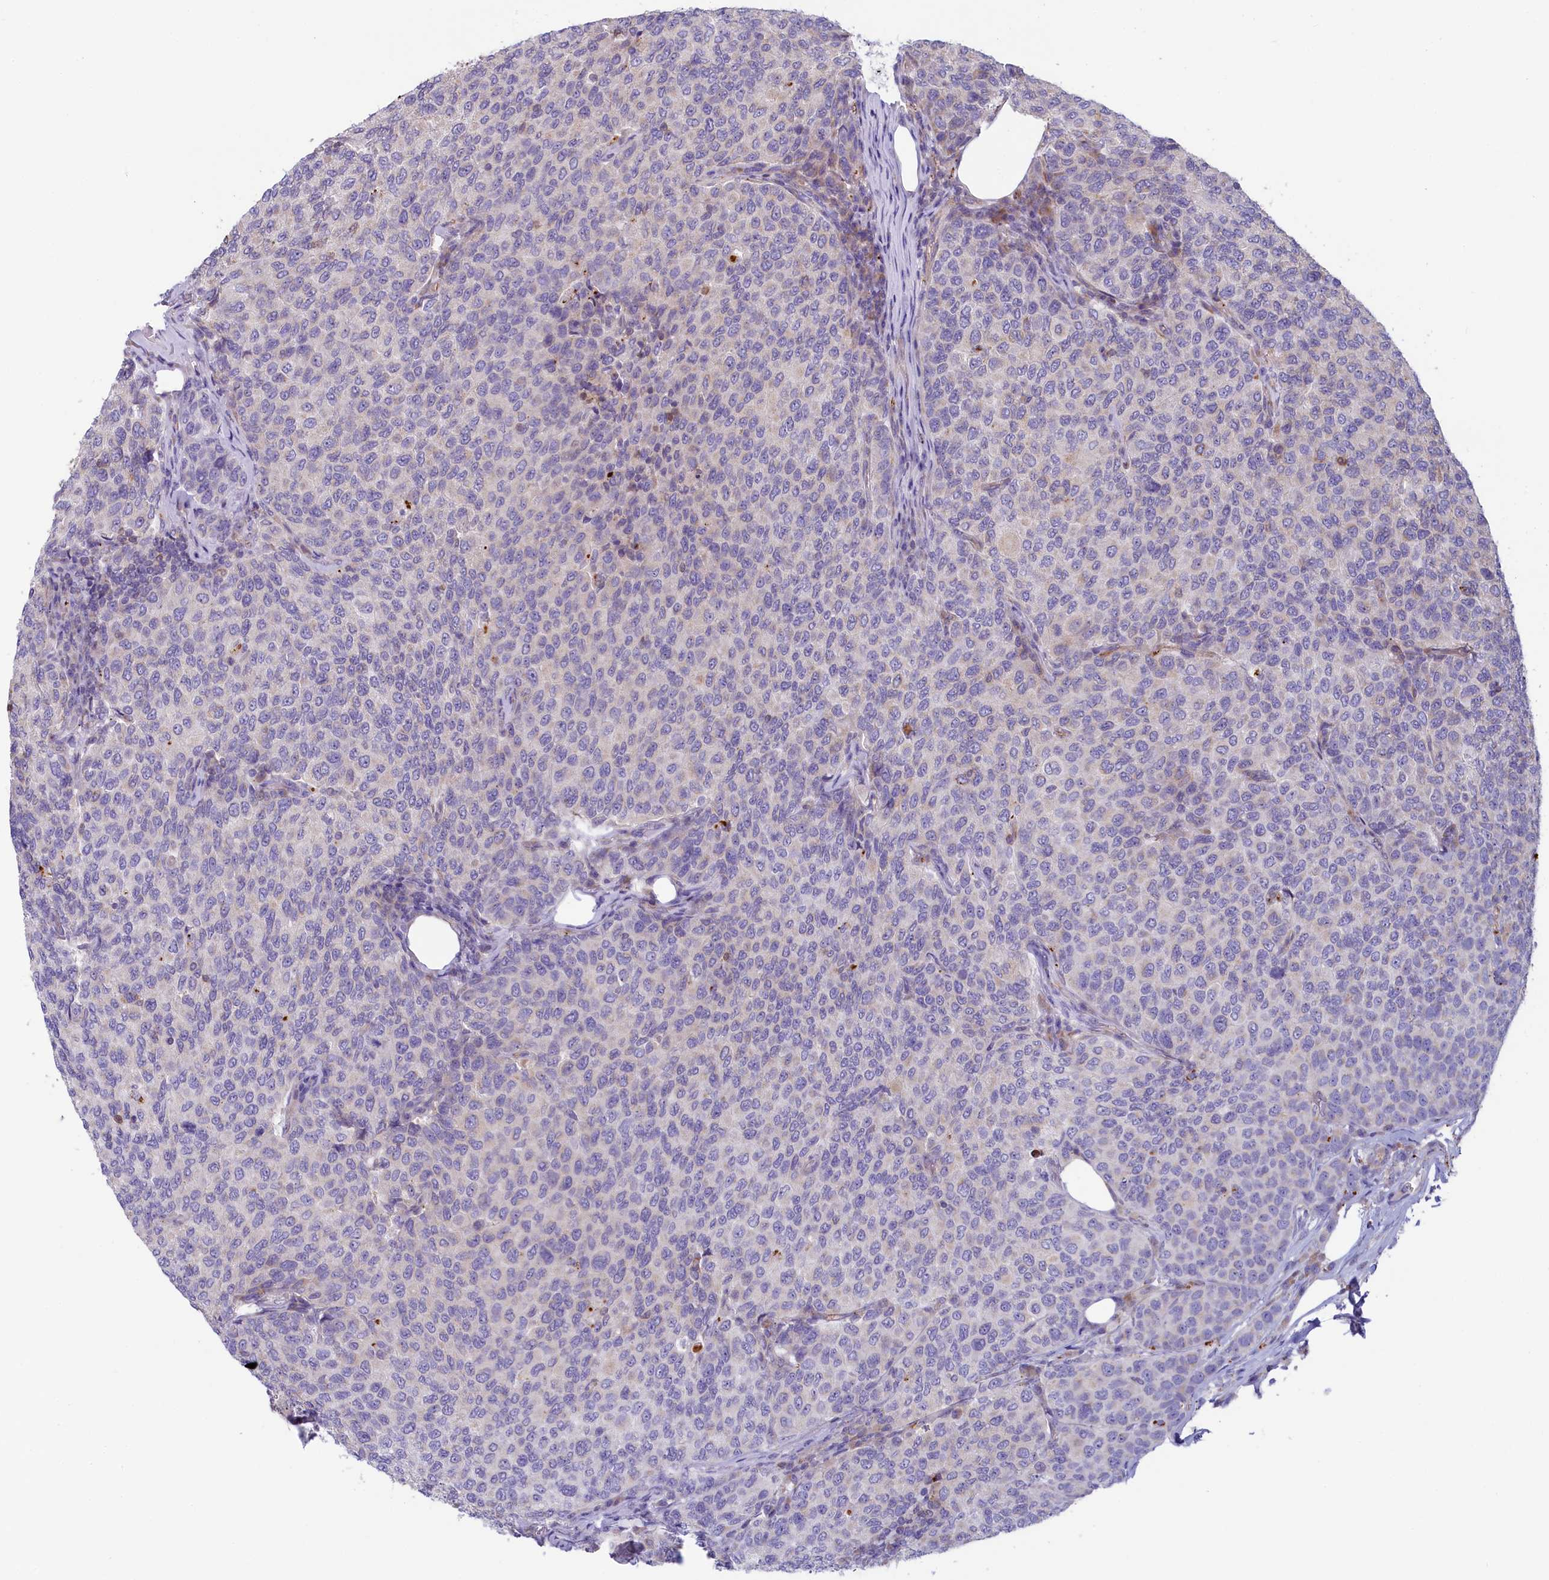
{"staining": {"intensity": "negative", "quantity": "none", "location": "none"}, "tissue": "breast cancer", "cell_type": "Tumor cells", "image_type": "cancer", "snomed": [{"axis": "morphology", "description": "Duct carcinoma"}, {"axis": "topography", "description": "Breast"}], "caption": "There is no significant staining in tumor cells of breast cancer (intraductal carcinoma).", "gene": "LMOD3", "patient": {"sex": "female", "age": 55}}